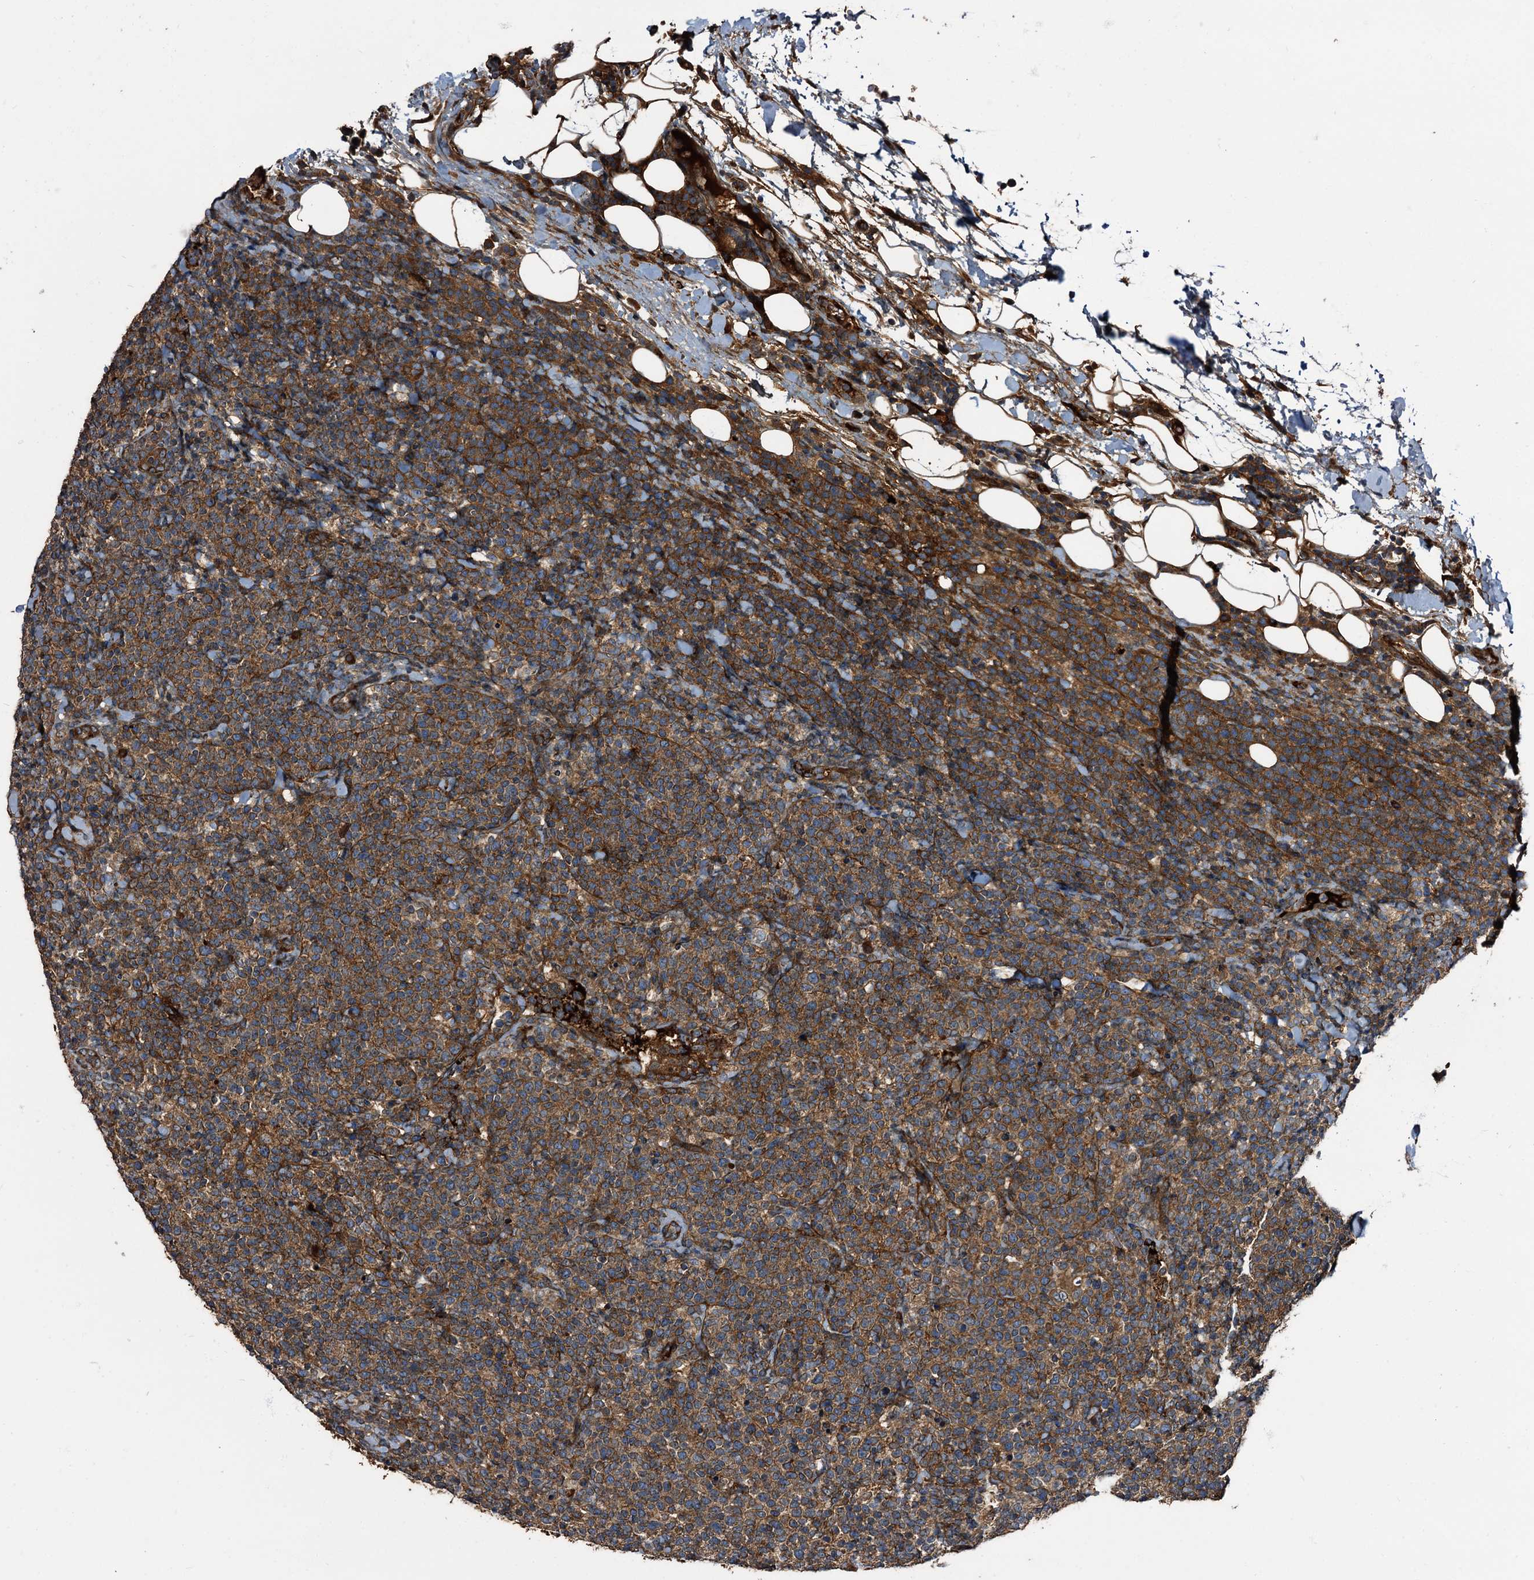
{"staining": {"intensity": "moderate", "quantity": ">75%", "location": "cytoplasmic/membranous"}, "tissue": "lymphoma", "cell_type": "Tumor cells", "image_type": "cancer", "snomed": [{"axis": "morphology", "description": "Malignant lymphoma, non-Hodgkin's type, High grade"}, {"axis": "topography", "description": "Lymph node"}], "caption": "Moderate cytoplasmic/membranous positivity for a protein is seen in approximately >75% of tumor cells of high-grade malignant lymphoma, non-Hodgkin's type using IHC.", "gene": "PEX5", "patient": {"sex": "male", "age": 61}}